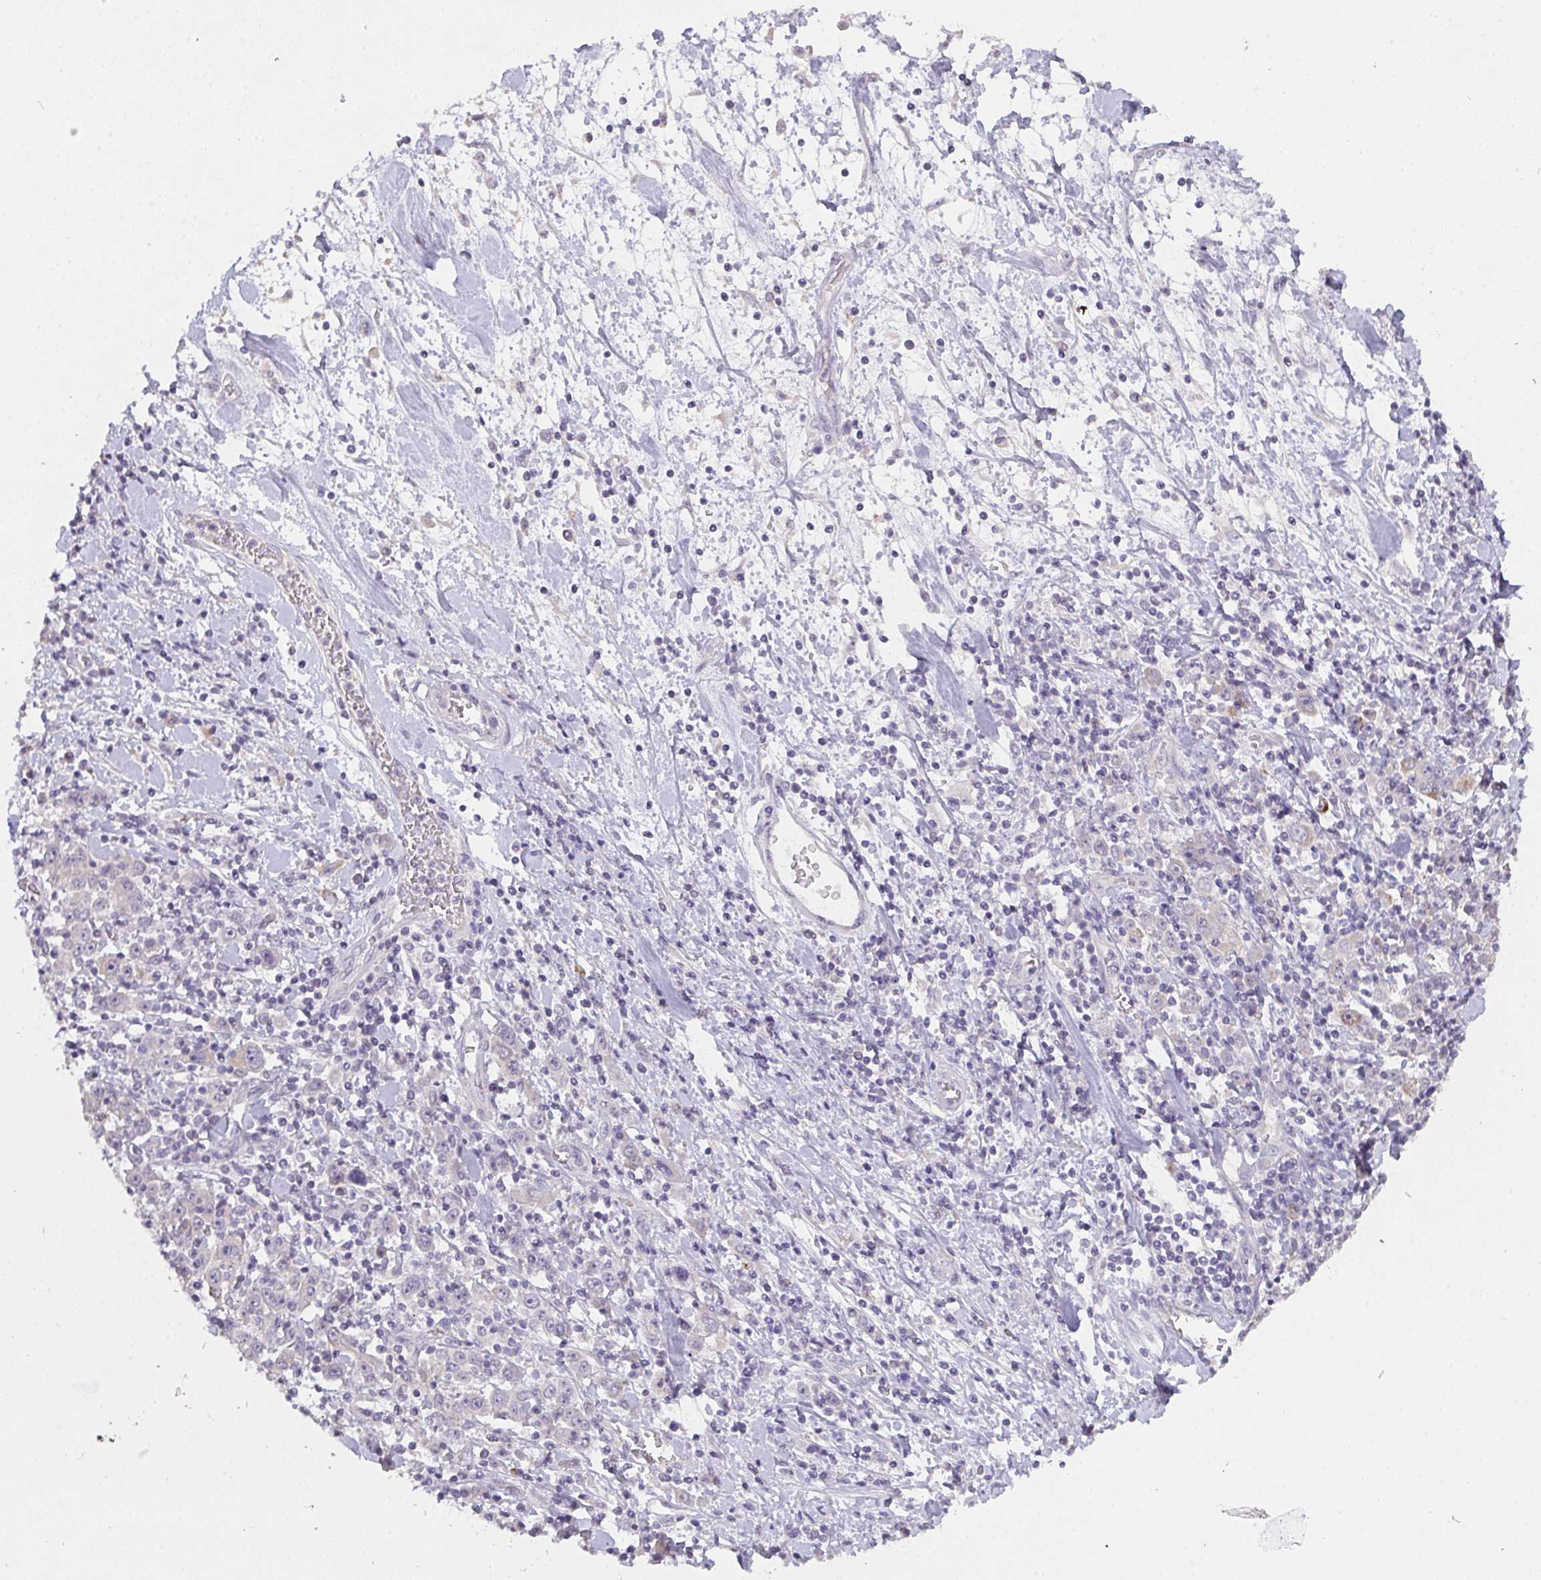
{"staining": {"intensity": "negative", "quantity": "none", "location": "none"}, "tissue": "stomach cancer", "cell_type": "Tumor cells", "image_type": "cancer", "snomed": [{"axis": "morphology", "description": "Normal tissue, NOS"}, {"axis": "morphology", "description": "Adenocarcinoma, NOS"}, {"axis": "topography", "description": "Stomach, upper"}, {"axis": "topography", "description": "Stomach"}], "caption": "Tumor cells show no significant positivity in stomach cancer.", "gene": "TMEM219", "patient": {"sex": "male", "age": 59}}